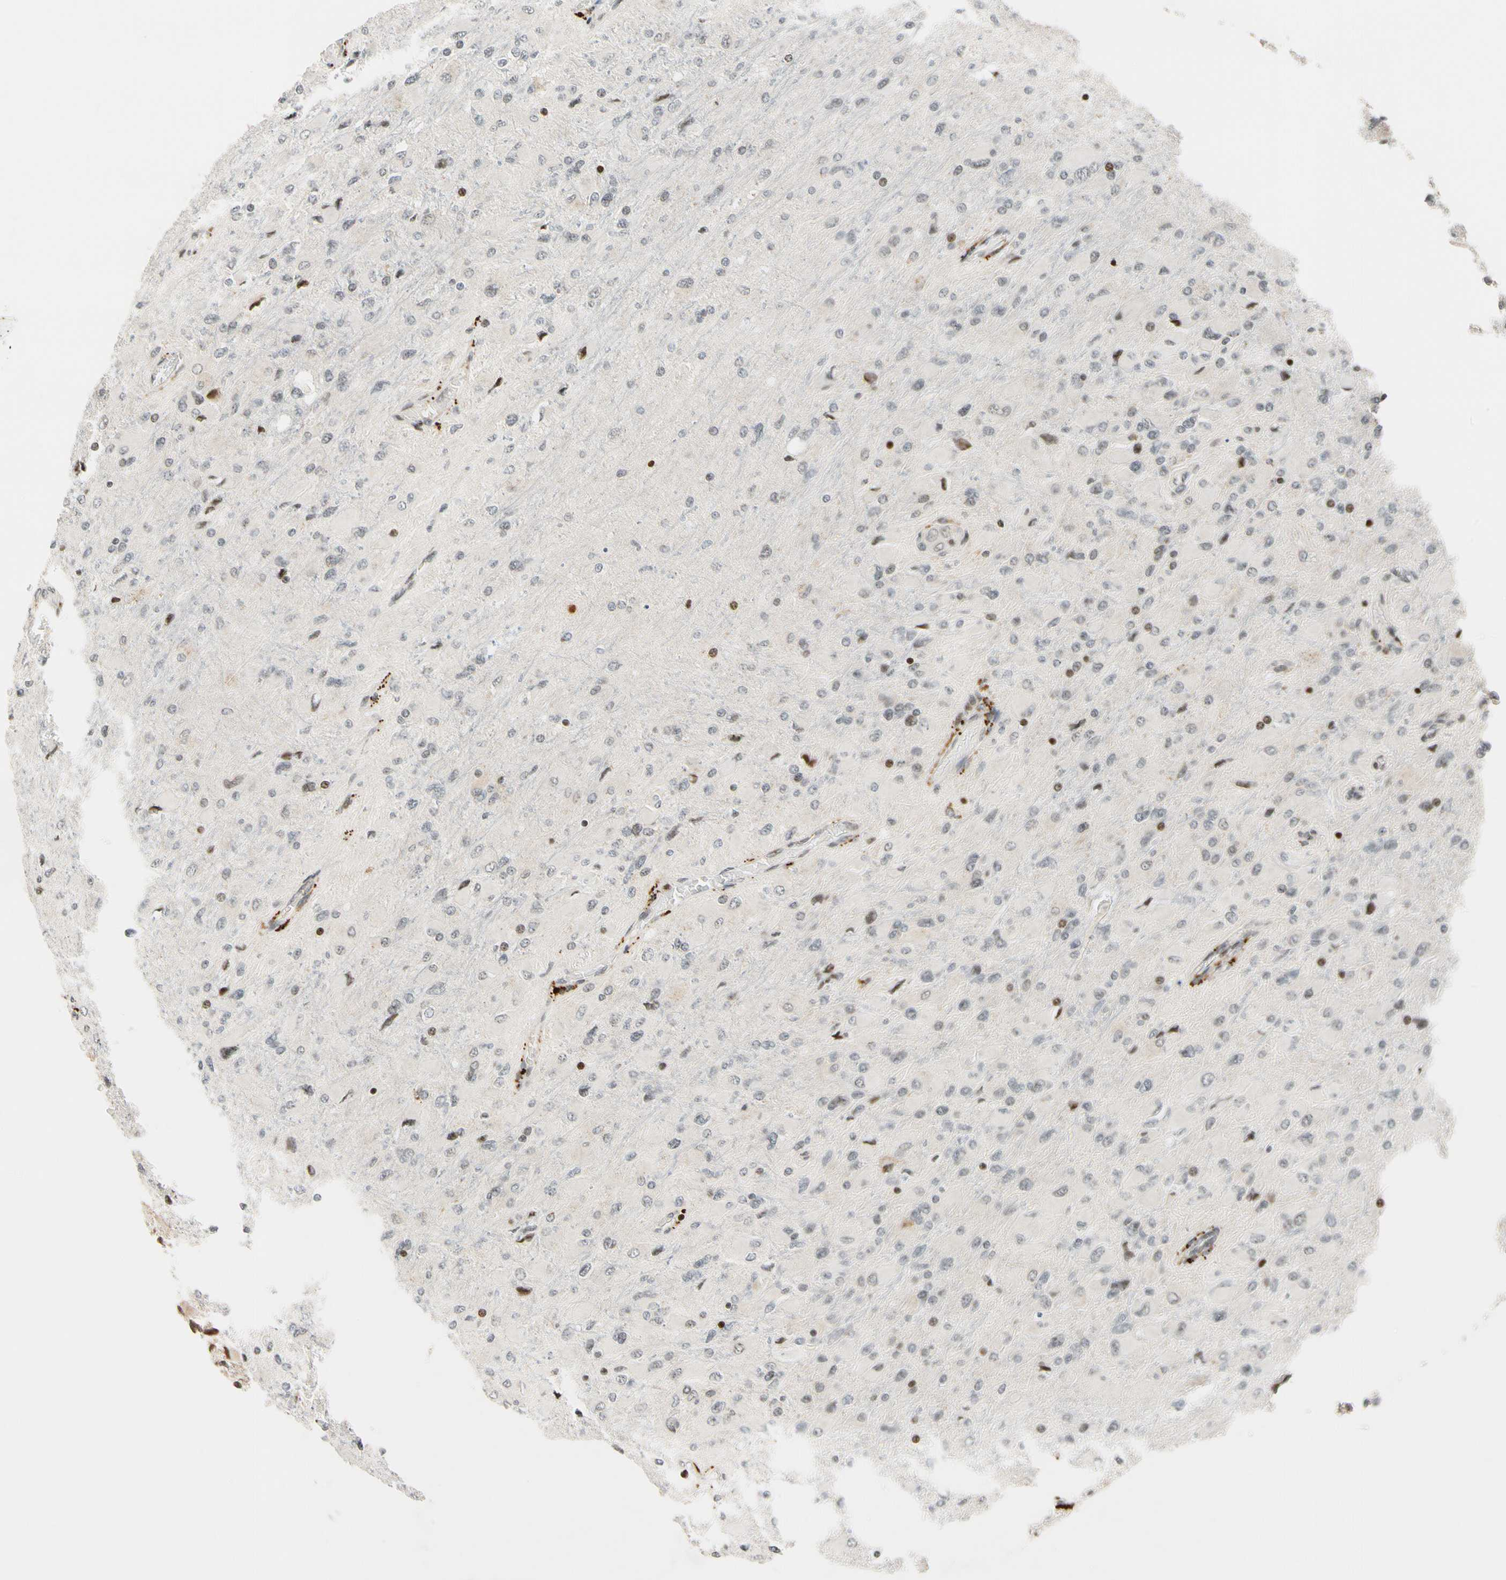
{"staining": {"intensity": "weak", "quantity": "<25%", "location": "nuclear"}, "tissue": "glioma", "cell_type": "Tumor cells", "image_type": "cancer", "snomed": [{"axis": "morphology", "description": "Glioma, malignant, High grade"}, {"axis": "topography", "description": "Cerebral cortex"}], "caption": "IHC of high-grade glioma (malignant) exhibits no positivity in tumor cells.", "gene": "CDK7", "patient": {"sex": "female", "age": 36}}